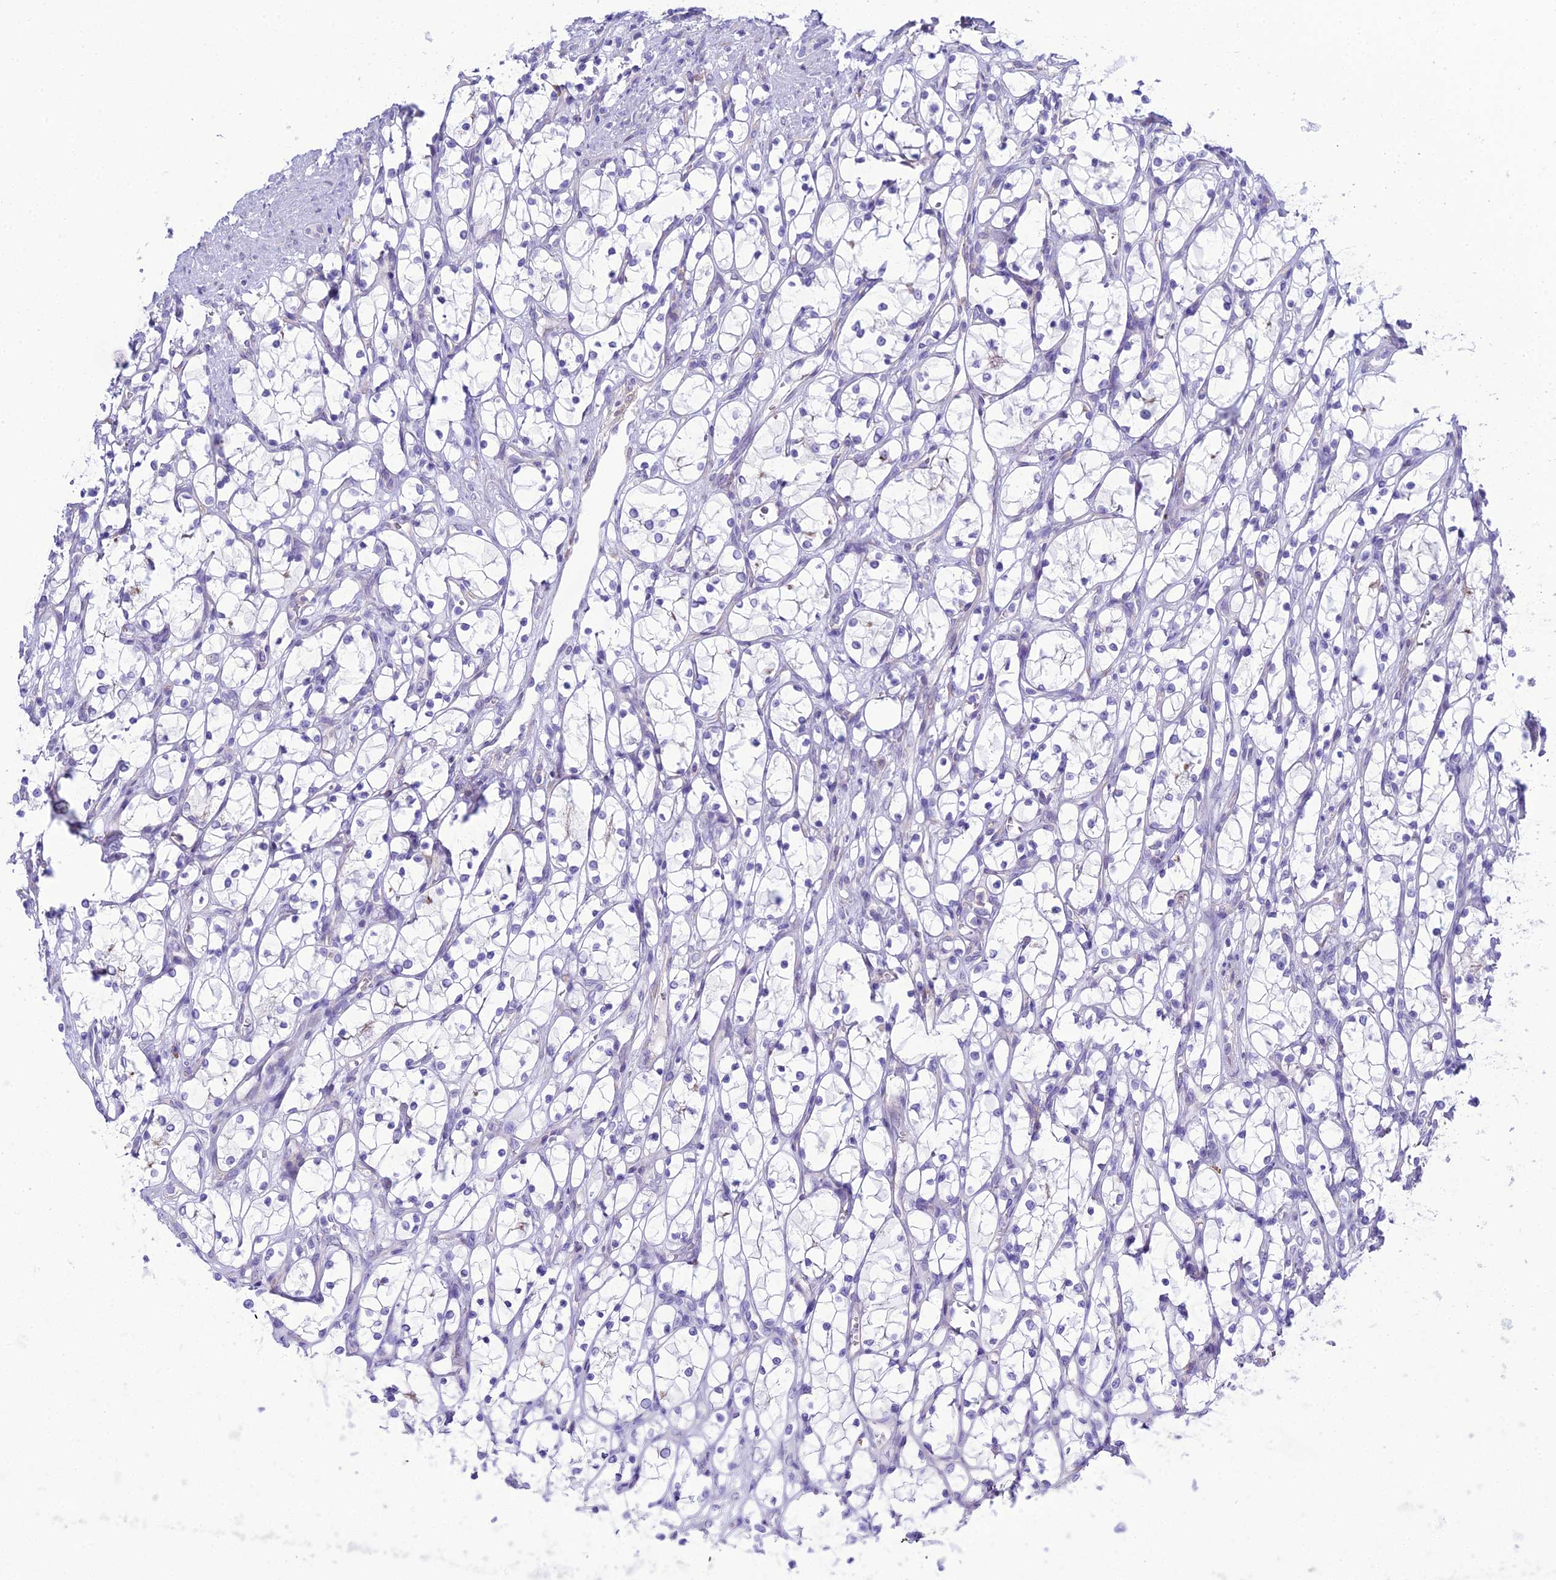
{"staining": {"intensity": "negative", "quantity": "none", "location": "none"}, "tissue": "renal cancer", "cell_type": "Tumor cells", "image_type": "cancer", "snomed": [{"axis": "morphology", "description": "Adenocarcinoma, NOS"}, {"axis": "topography", "description": "Kidney"}], "caption": "DAB immunohistochemical staining of renal cancer demonstrates no significant positivity in tumor cells.", "gene": "OR1Q1", "patient": {"sex": "female", "age": 69}}